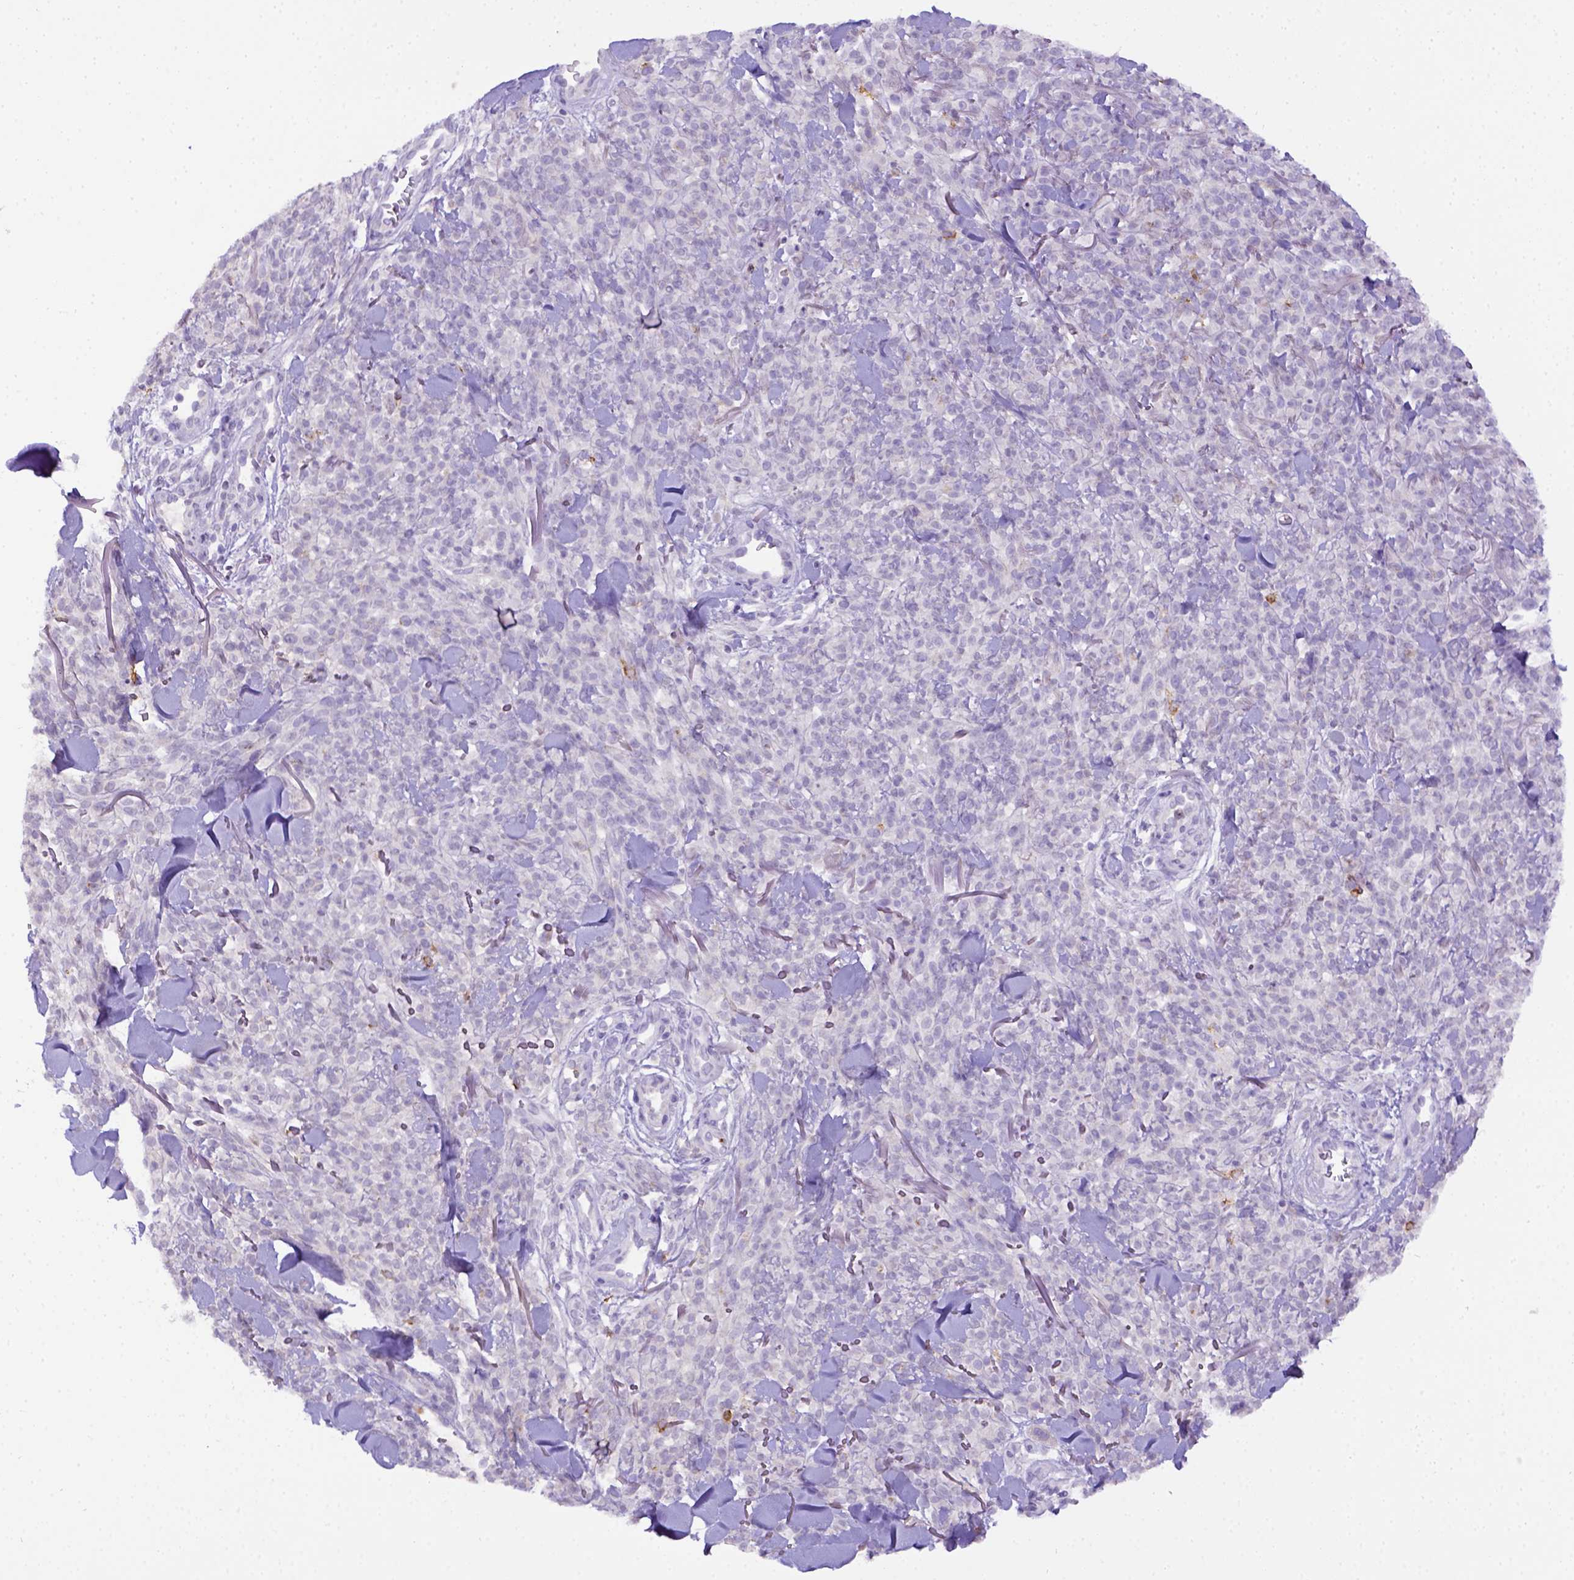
{"staining": {"intensity": "negative", "quantity": "none", "location": "none"}, "tissue": "melanoma", "cell_type": "Tumor cells", "image_type": "cancer", "snomed": [{"axis": "morphology", "description": "Malignant melanoma, NOS"}, {"axis": "topography", "description": "Skin"}, {"axis": "topography", "description": "Skin of trunk"}], "caption": "An IHC photomicrograph of melanoma is shown. There is no staining in tumor cells of melanoma.", "gene": "B3GAT1", "patient": {"sex": "male", "age": 74}}